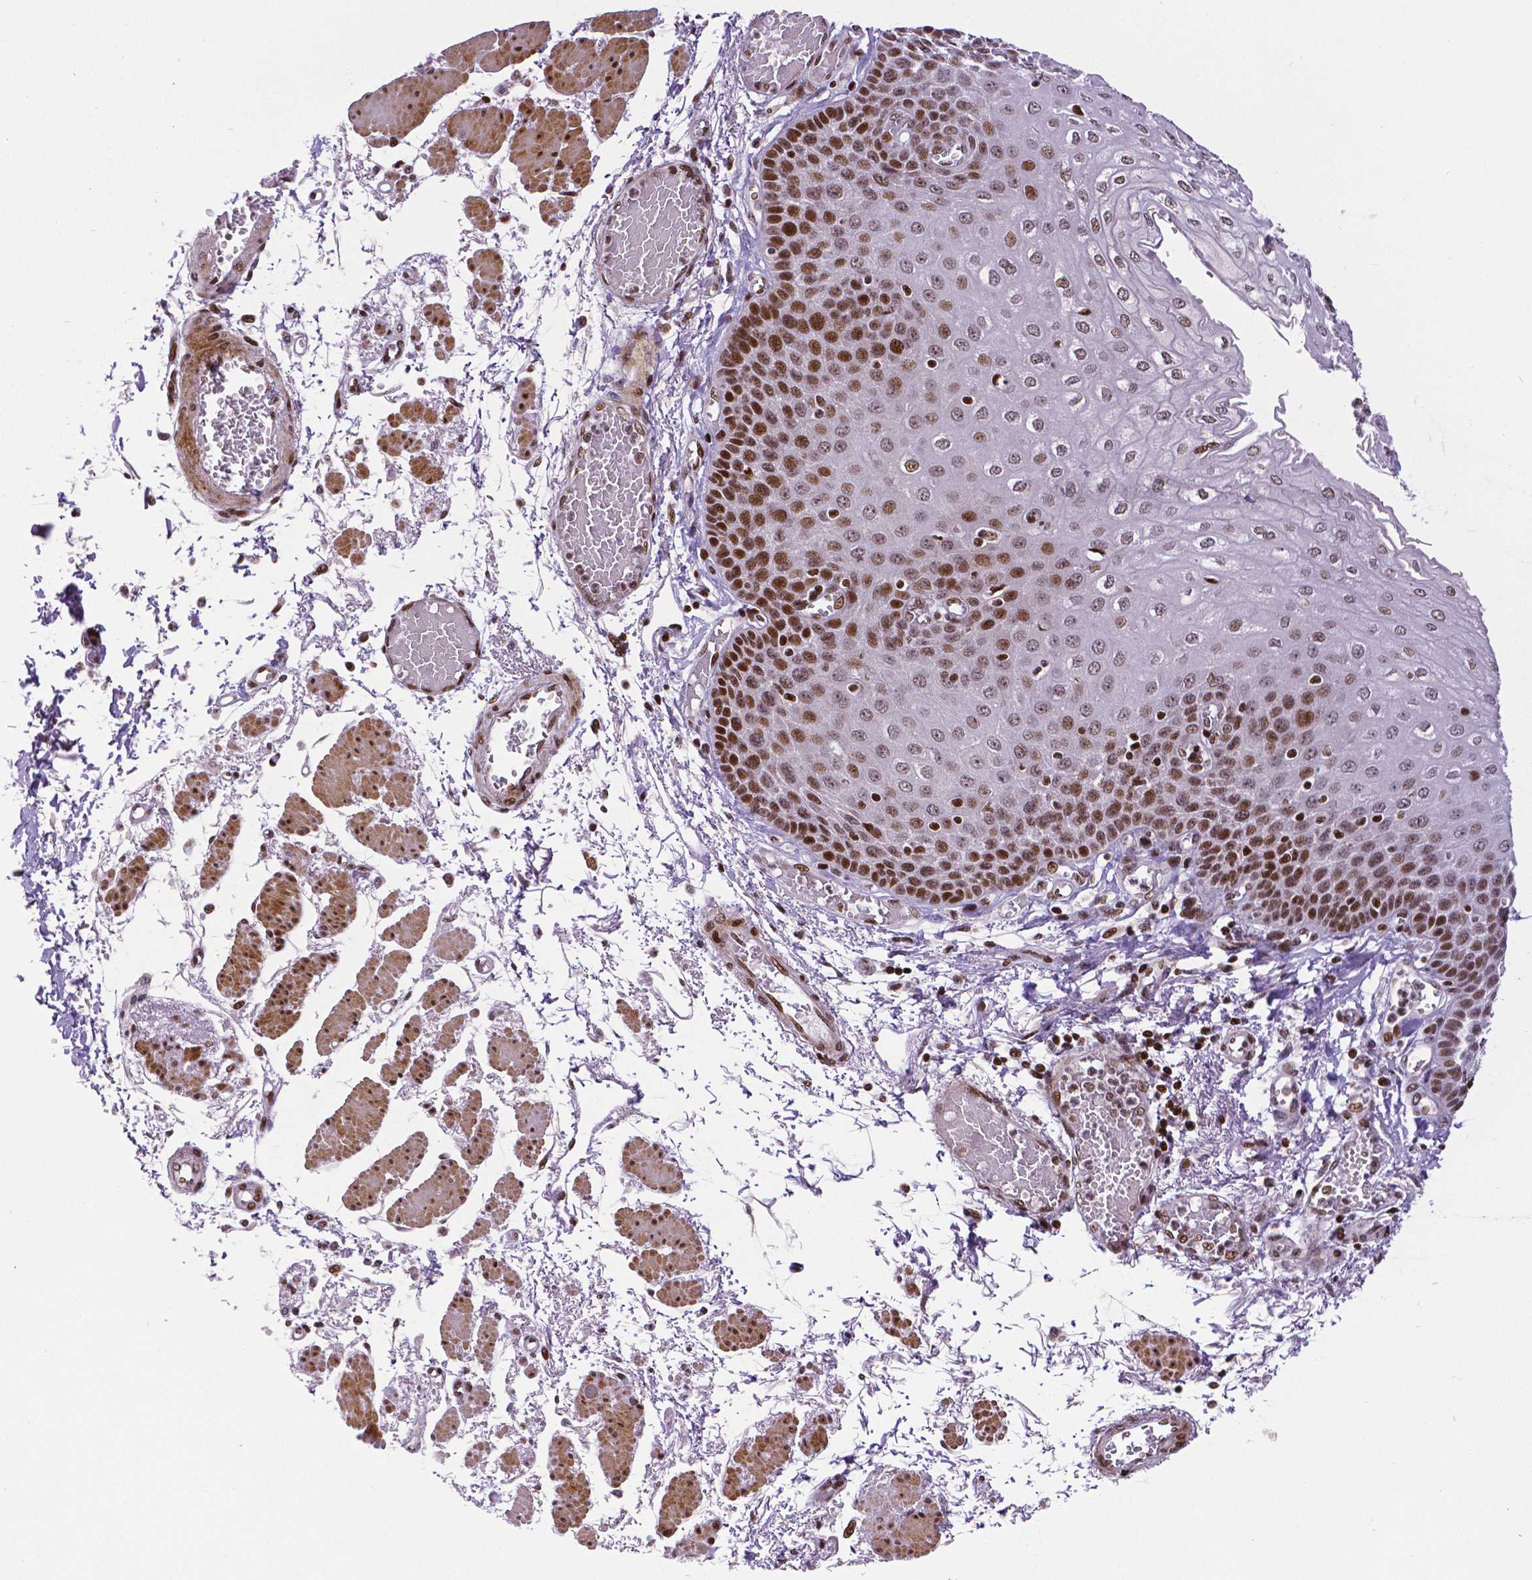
{"staining": {"intensity": "strong", "quantity": ">75%", "location": "nuclear"}, "tissue": "esophagus", "cell_type": "Squamous epithelial cells", "image_type": "normal", "snomed": [{"axis": "morphology", "description": "Normal tissue, NOS"}, {"axis": "morphology", "description": "Adenocarcinoma, NOS"}, {"axis": "topography", "description": "Esophagus"}], "caption": "There is high levels of strong nuclear staining in squamous epithelial cells of unremarkable esophagus, as demonstrated by immunohistochemical staining (brown color).", "gene": "CTCF", "patient": {"sex": "male", "age": 81}}